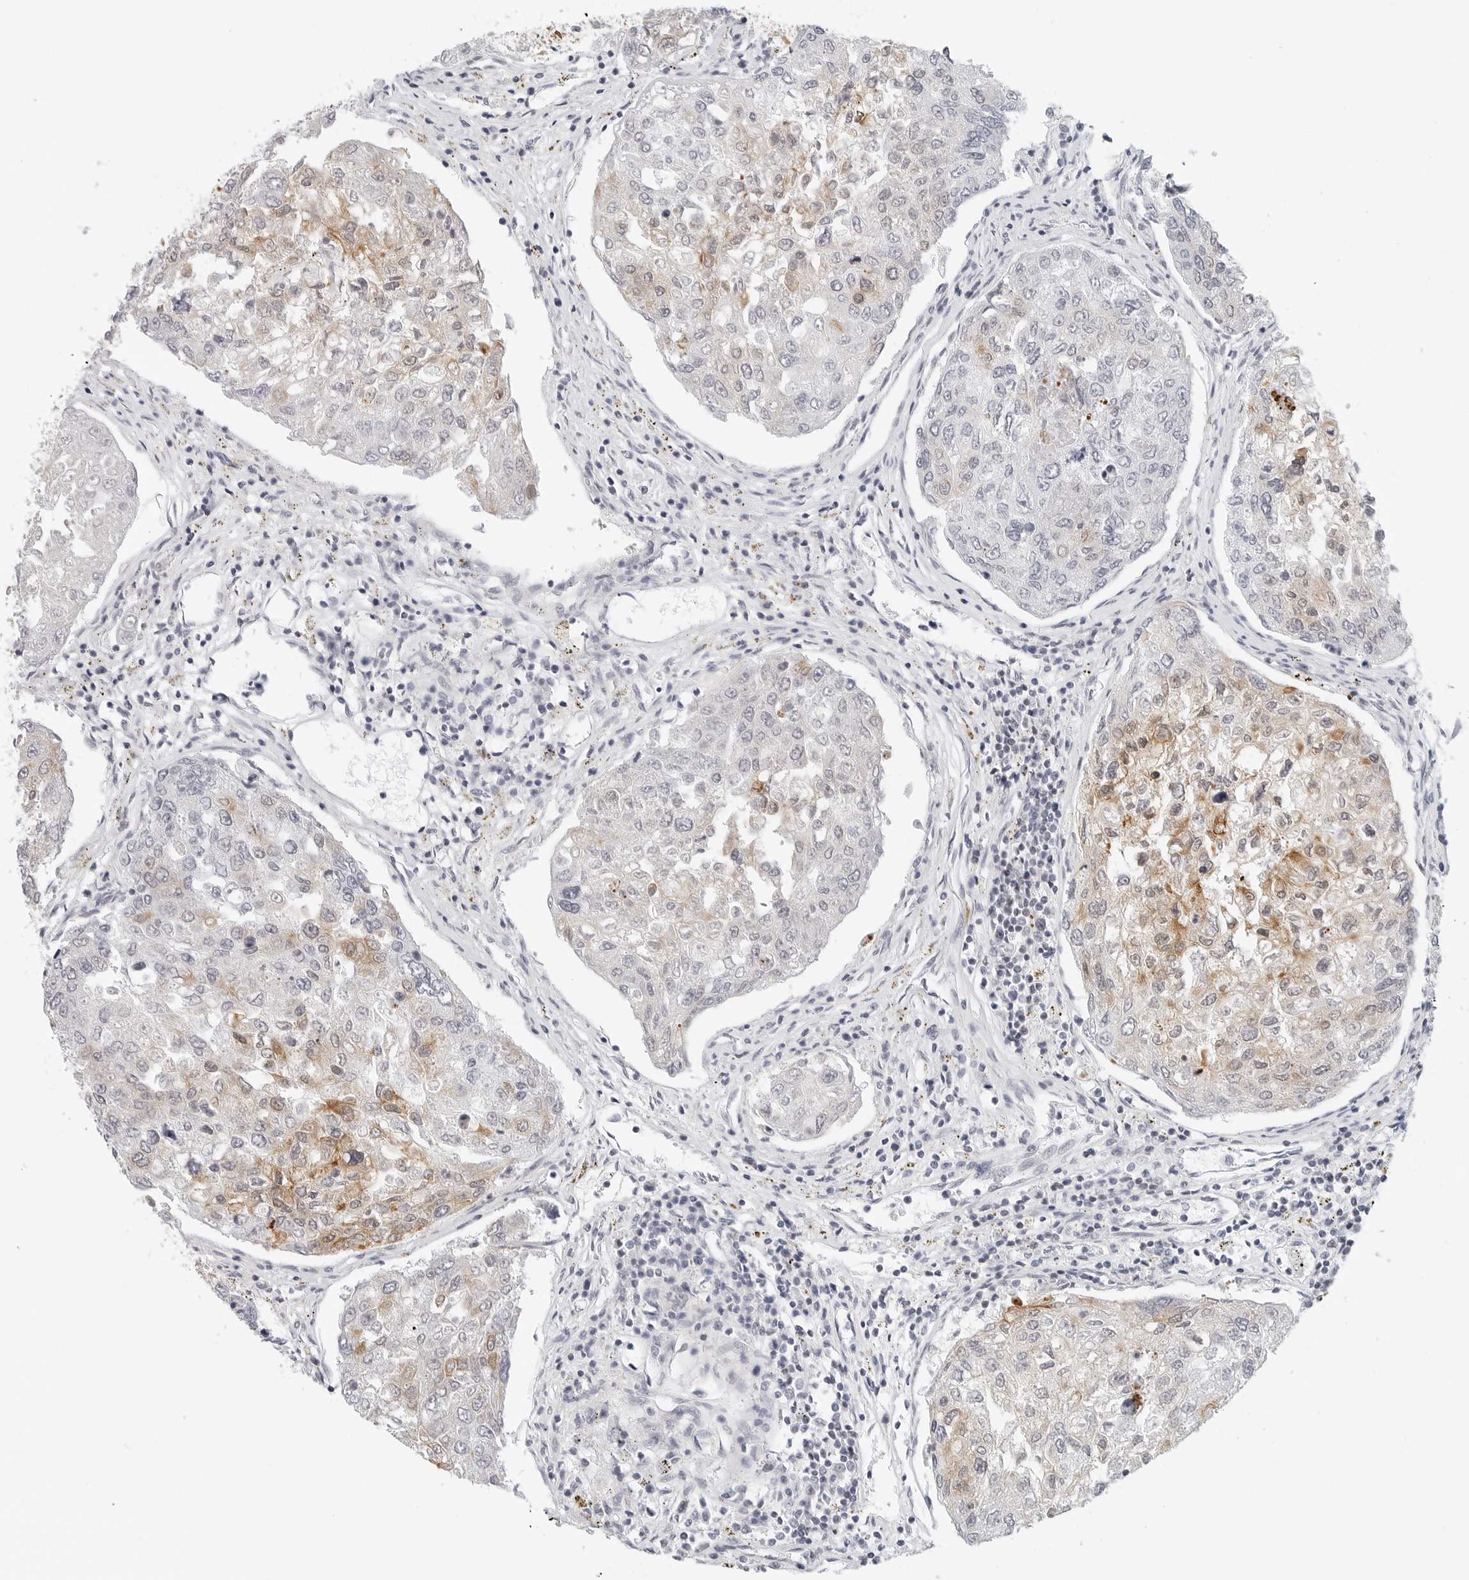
{"staining": {"intensity": "moderate", "quantity": "<25%", "location": "cytoplasmic/membranous"}, "tissue": "urothelial cancer", "cell_type": "Tumor cells", "image_type": "cancer", "snomed": [{"axis": "morphology", "description": "Urothelial carcinoma, High grade"}, {"axis": "topography", "description": "Lymph node"}, {"axis": "topography", "description": "Urinary bladder"}], "caption": "Urothelial cancer tissue shows moderate cytoplasmic/membranous positivity in approximately <25% of tumor cells", "gene": "TSEN2", "patient": {"sex": "male", "age": 51}}